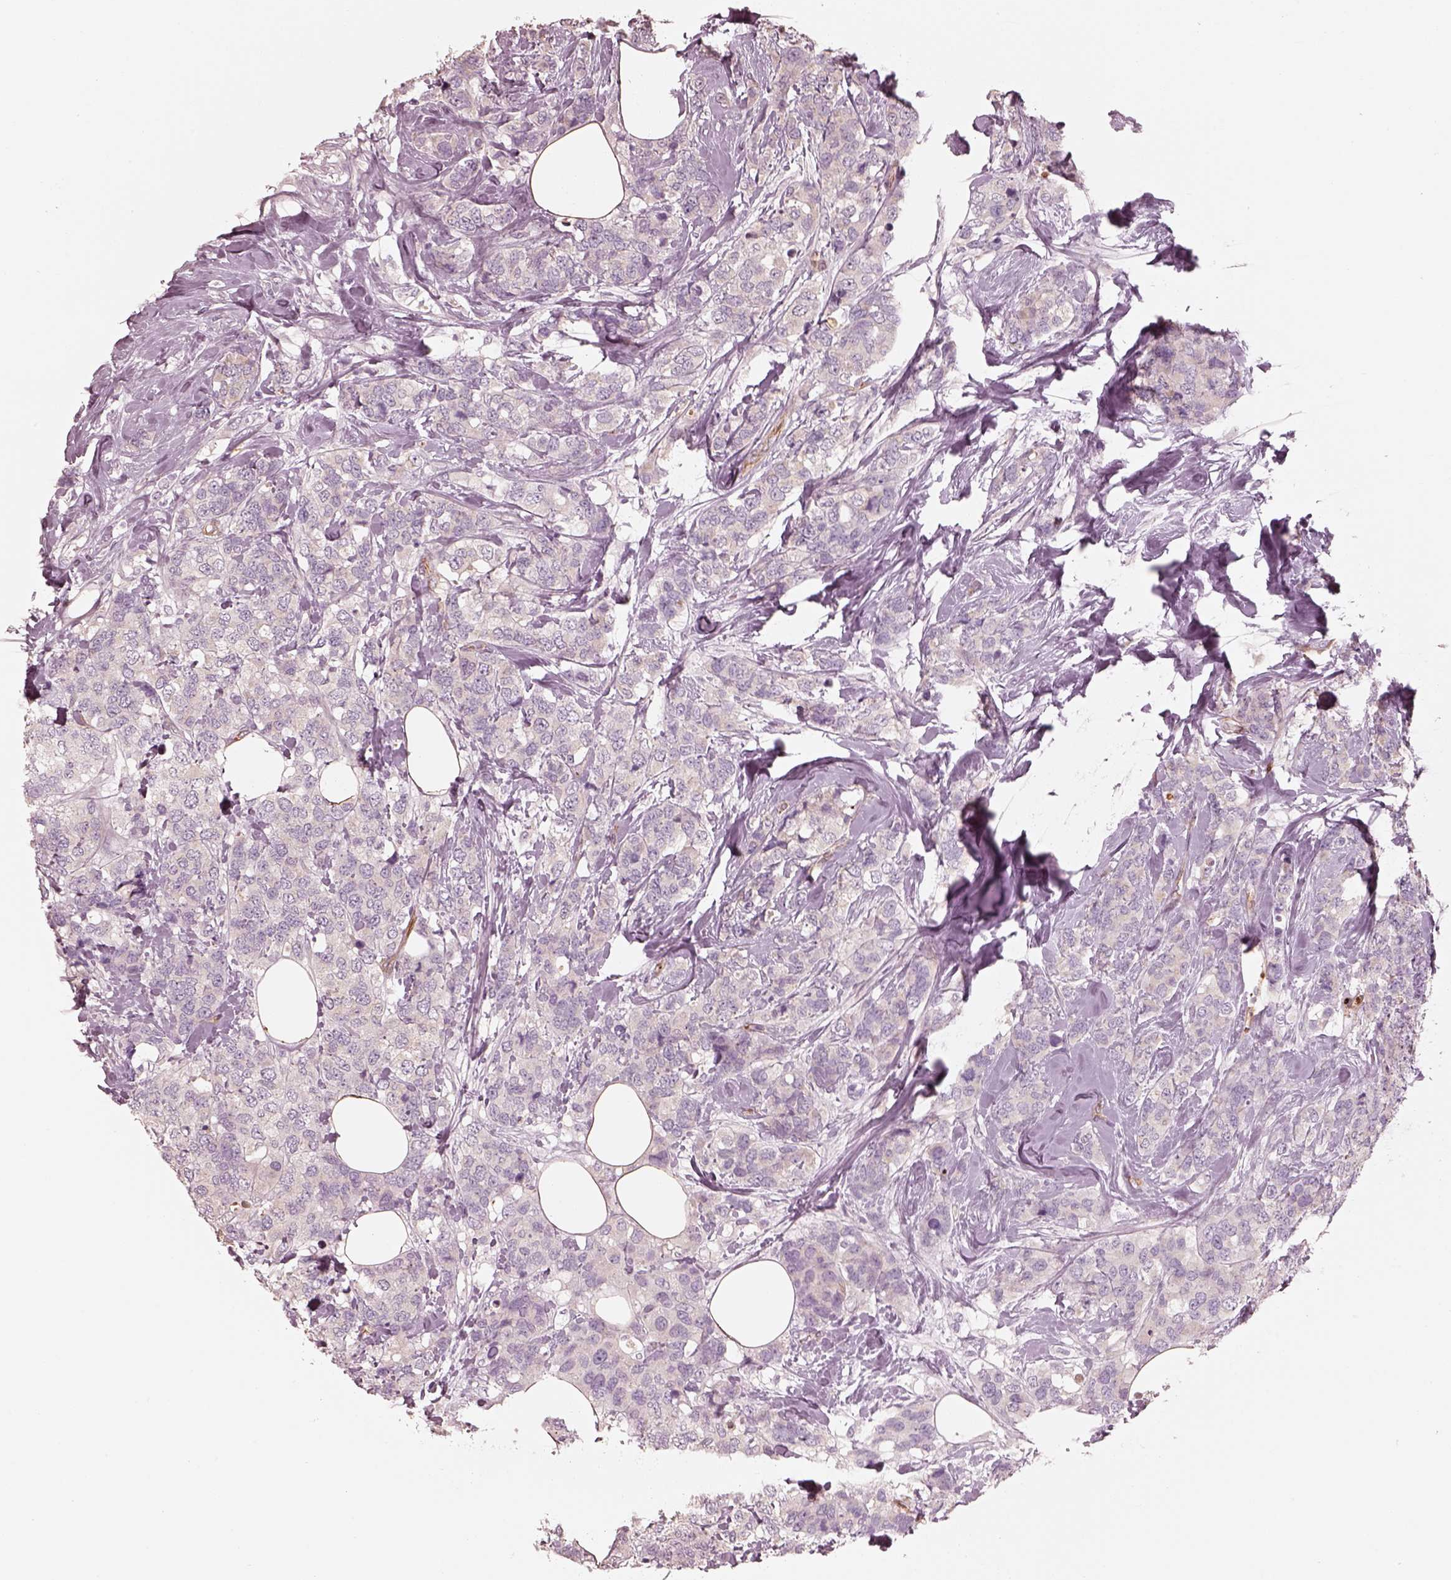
{"staining": {"intensity": "negative", "quantity": "none", "location": "none"}, "tissue": "breast cancer", "cell_type": "Tumor cells", "image_type": "cancer", "snomed": [{"axis": "morphology", "description": "Lobular carcinoma"}, {"axis": "topography", "description": "Breast"}], "caption": "Image shows no significant protein positivity in tumor cells of breast cancer (lobular carcinoma).", "gene": "CRYM", "patient": {"sex": "female", "age": 59}}